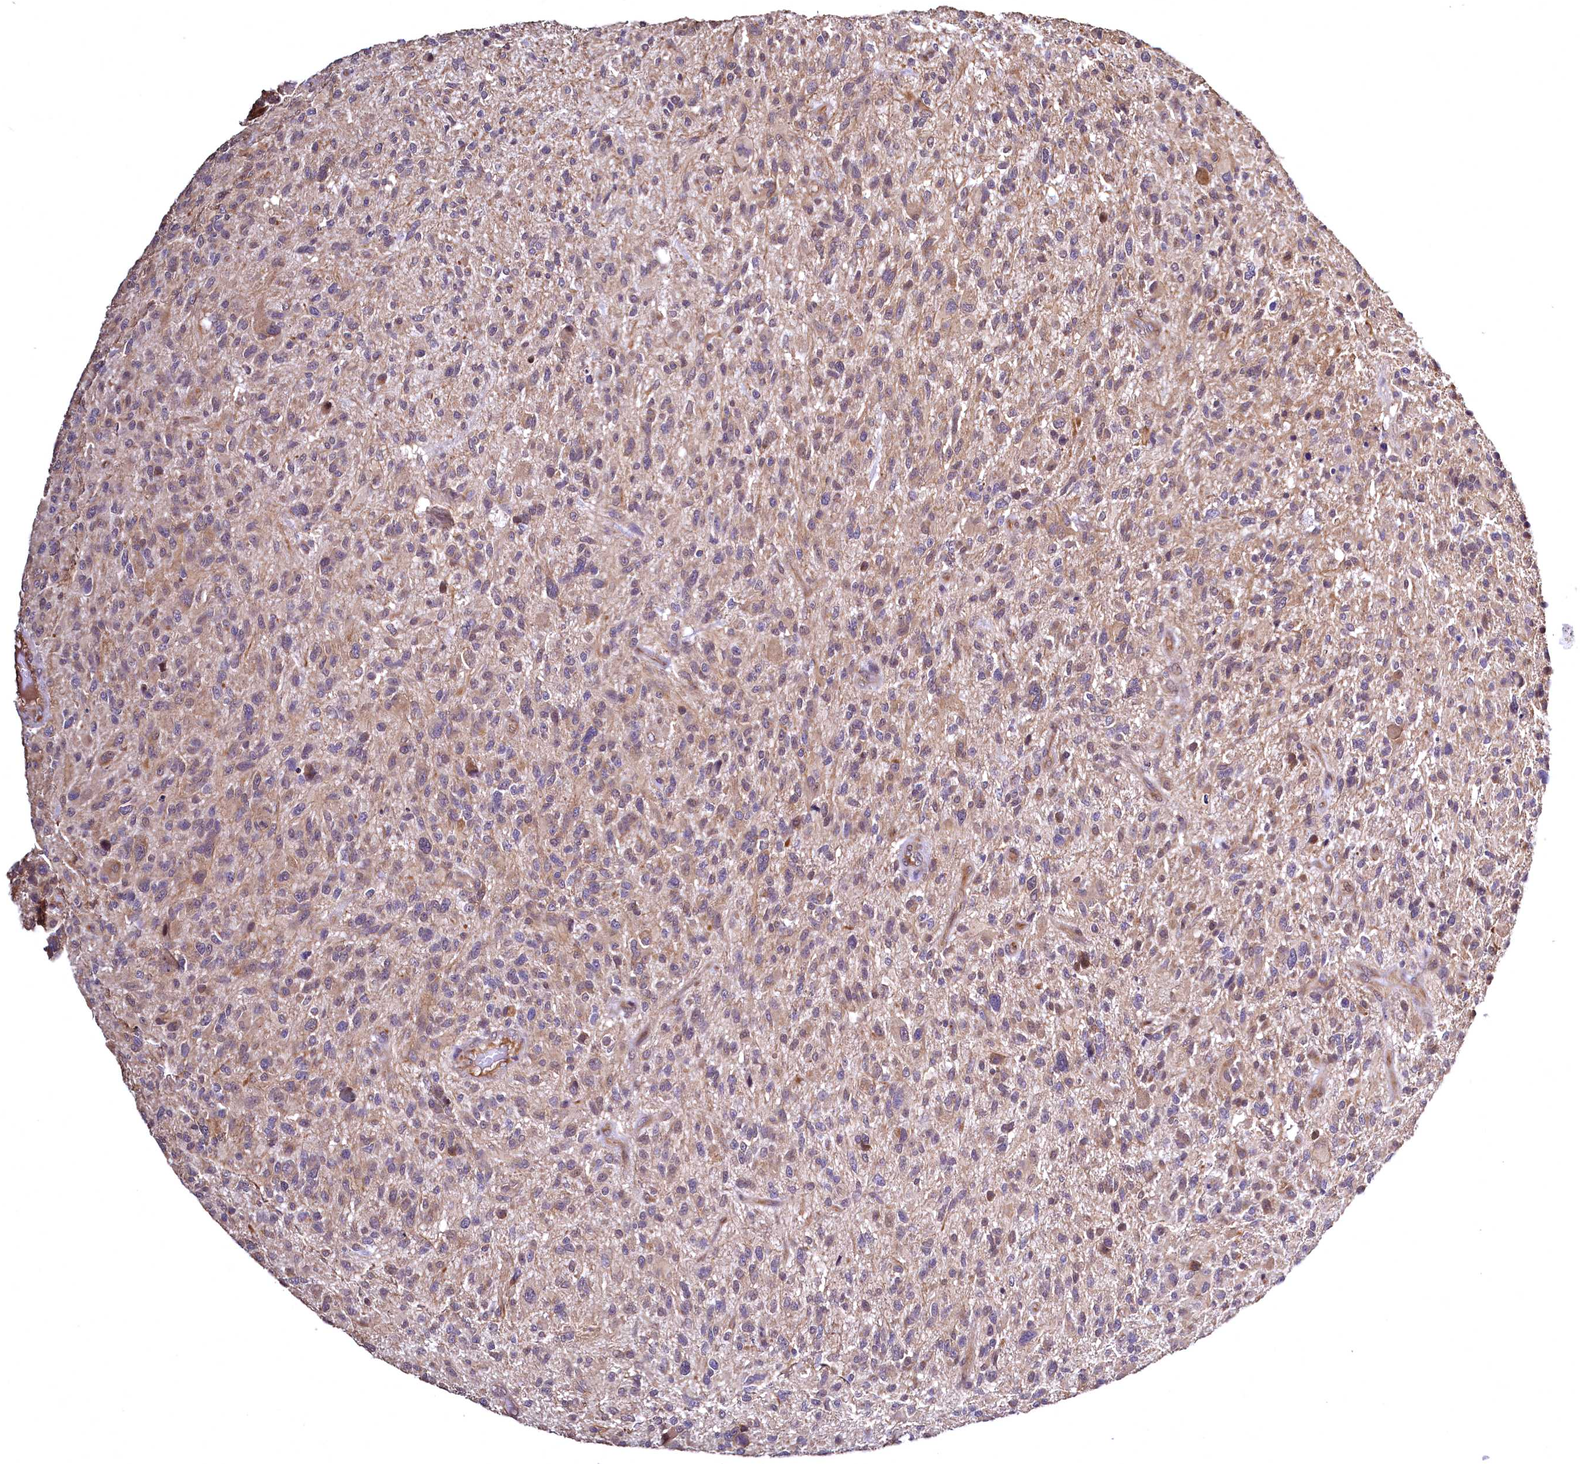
{"staining": {"intensity": "moderate", "quantity": "<25%", "location": "cytoplasmic/membranous"}, "tissue": "glioma", "cell_type": "Tumor cells", "image_type": "cancer", "snomed": [{"axis": "morphology", "description": "Glioma, malignant, High grade"}, {"axis": "topography", "description": "Brain"}], "caption": "Approximately <25% of tumor cells in glioma demonstrate moderate cytoplasmic/membranous protein positivity as visualized by brown immunohistochemical staining.", "gene": "TBCEL", "patient": {"sex": "male", "age": 47}}